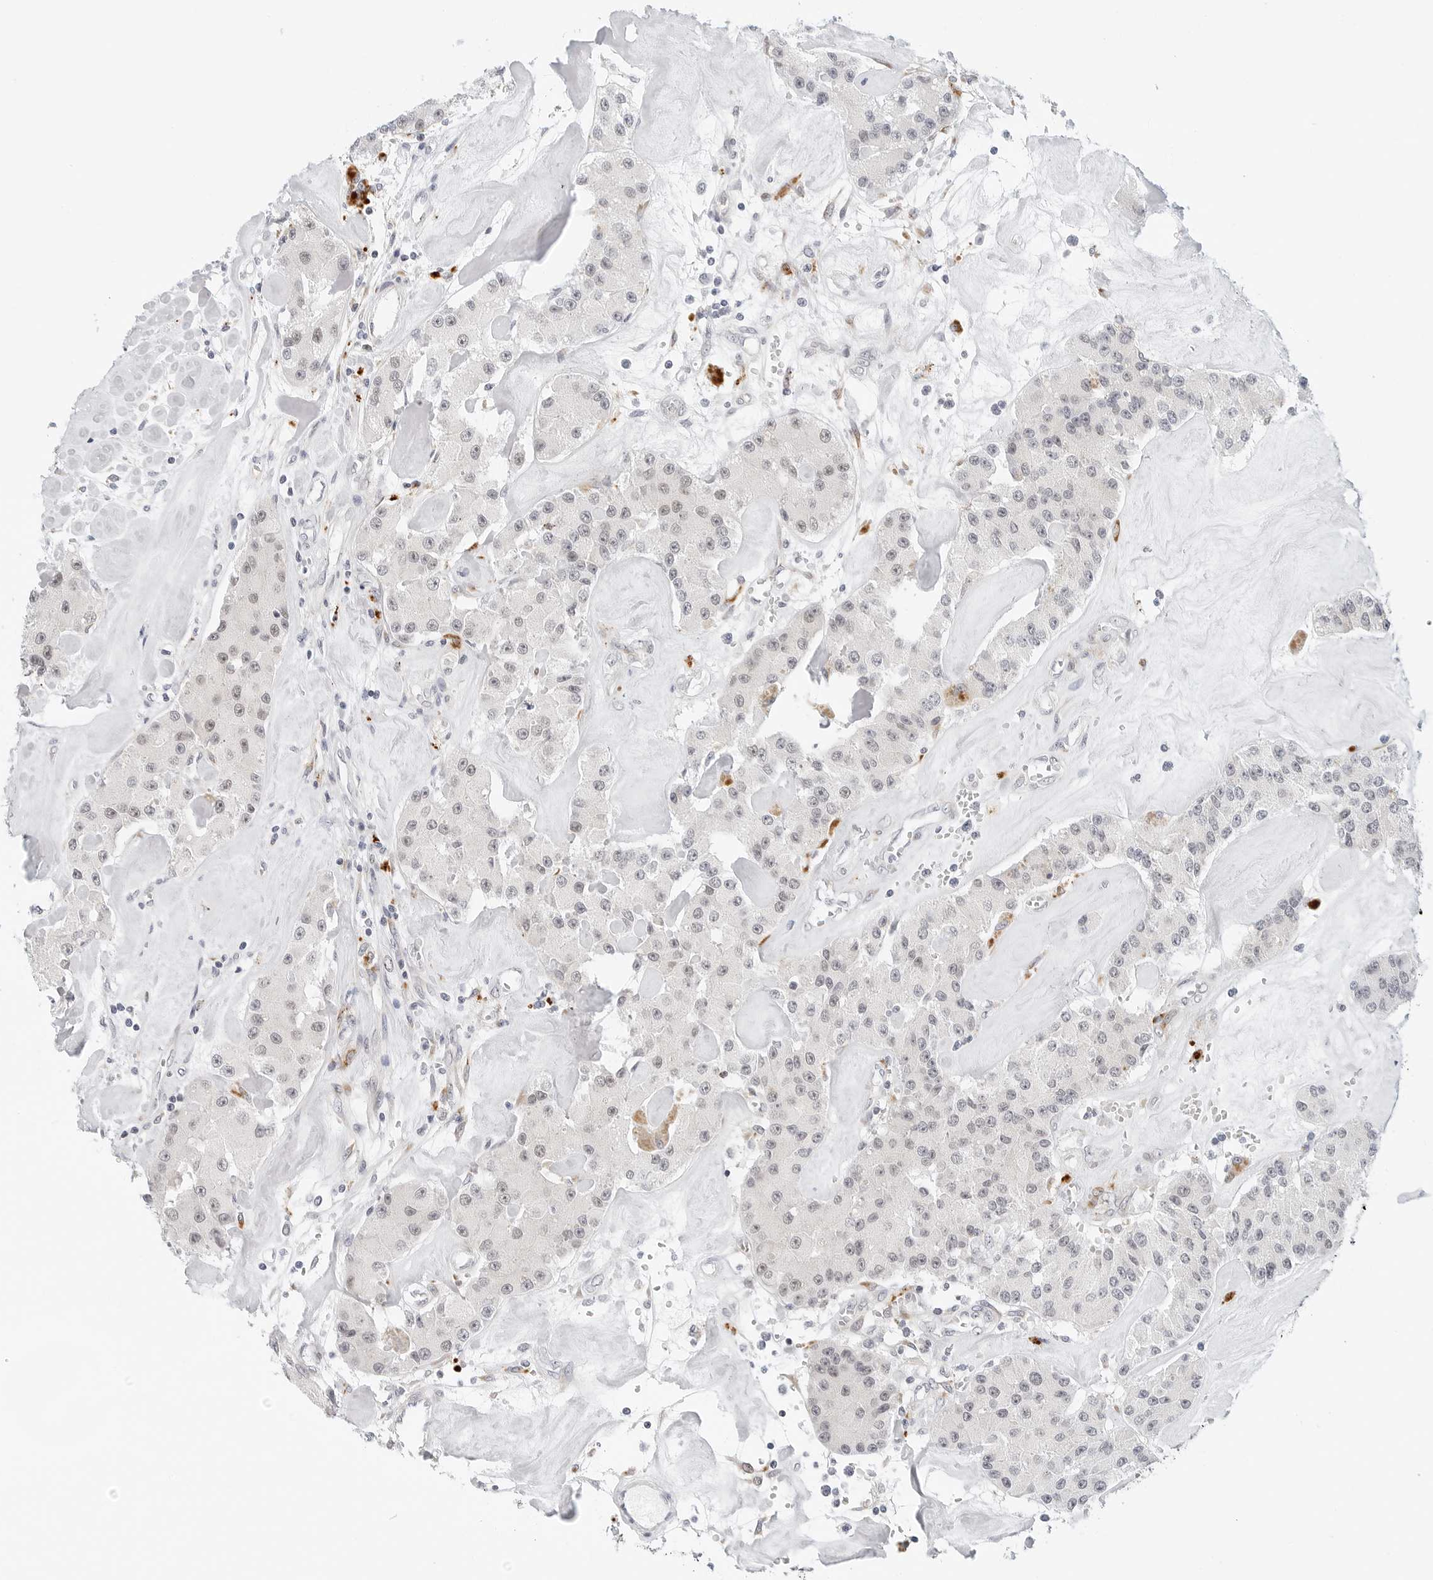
{"staining": {"intensity": "negative", "quantity": "none", "location": "none"}, "tissue": "carcinoid", "cell_type": "Tumor cells", "image_type": "cancer", "snomed": [{"axis": "morphology", "description": "Carcinoid, malignant, NOS"}, {"axis": "topography", "description": "Pancreas"}], "caption": "DAB (3,3'-diaminobenzidine) immunohistochemical staining of human carcinoid displays no significant expression in tumor cells. Nuclei are stained in blue.", "gene": "TSEN2", "patient": {"sex": "male", "age": 41}}